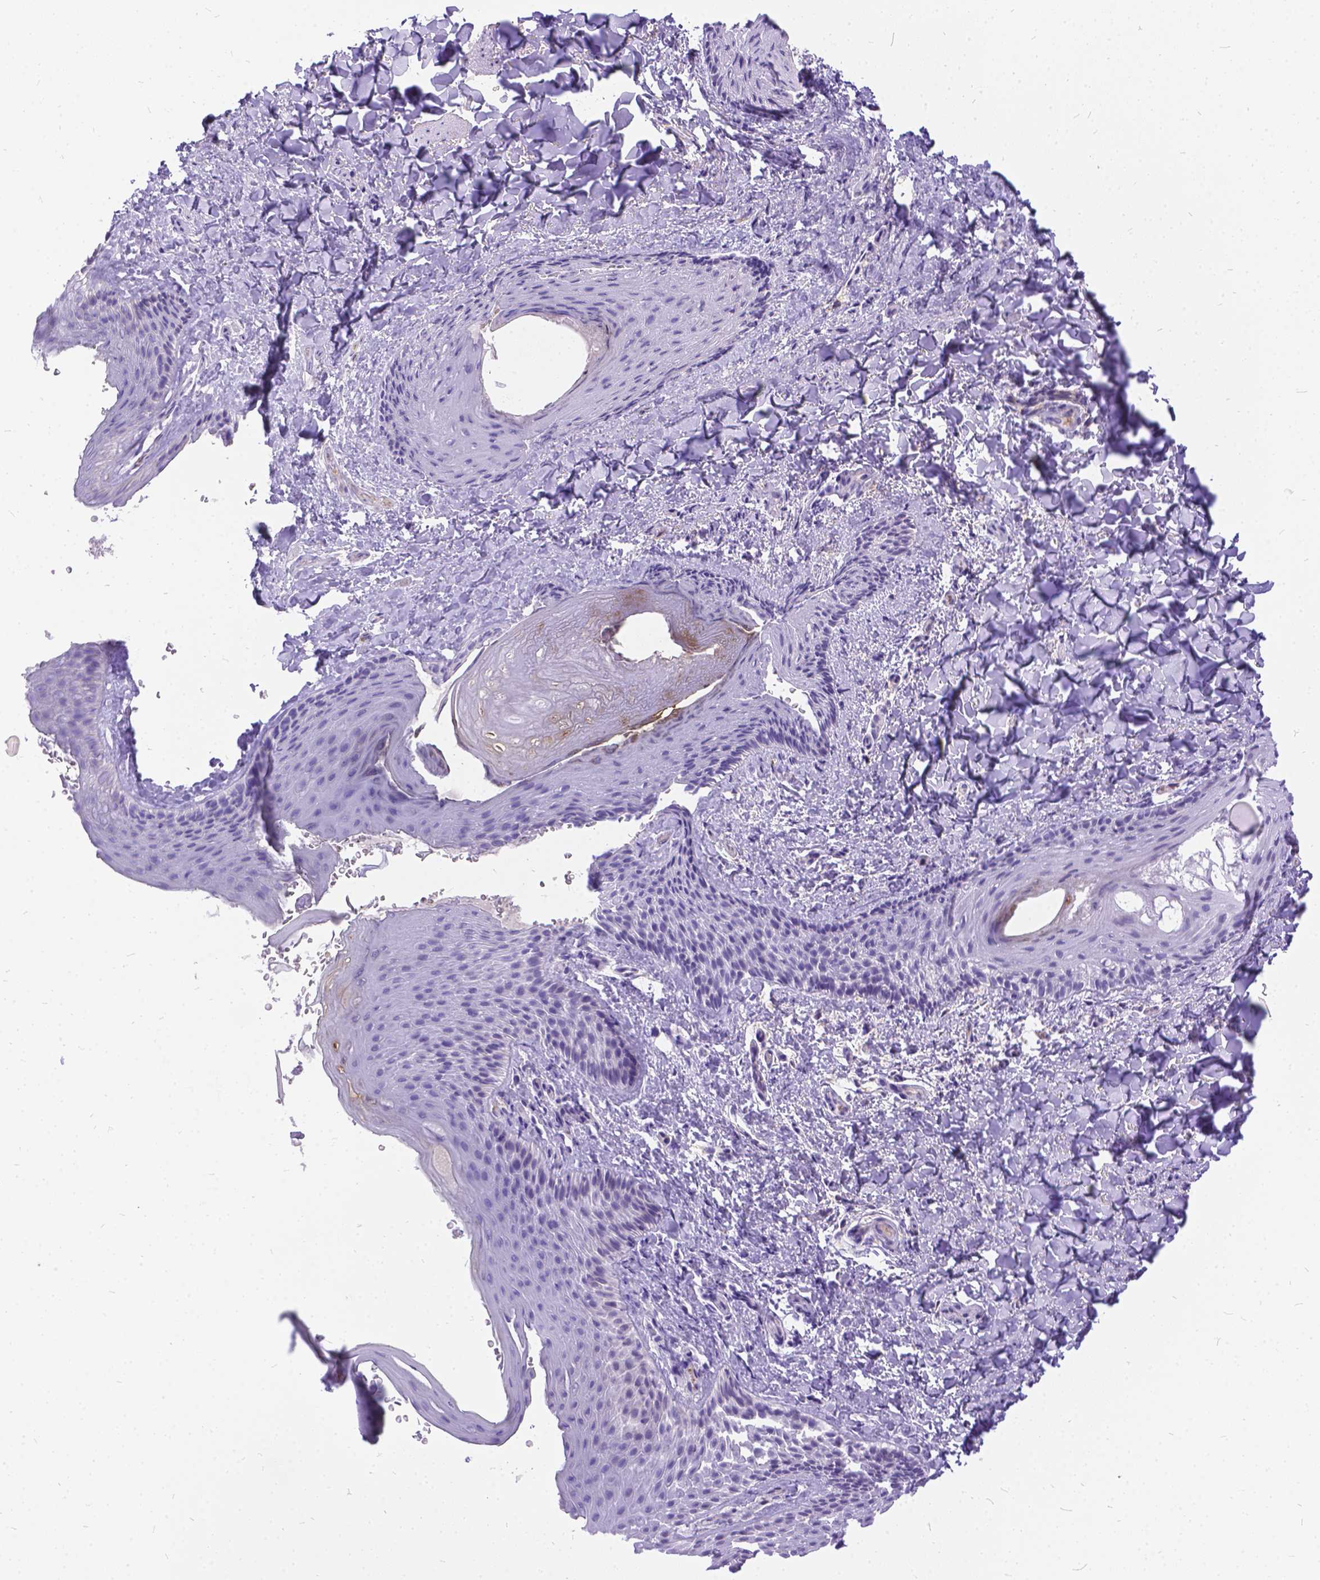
{"staining": {"intensity": "negative", "quantity": "none", "location": "none"}, "tissue": "skin", "cell_type": "Epidermal cells", "image_type": "normal", "snomed": [{"axis": "morphology", "description": "Normal tissue, NOS"}, {"axis": "topography", "description": "Anal"}], "caption": "Histopathology image shows no protein positivity in epidermal cells of normal skin. Nuclei are stained in blue.", "gene": "TMEM169", "patient": {"sex": "male", "age": 36}}